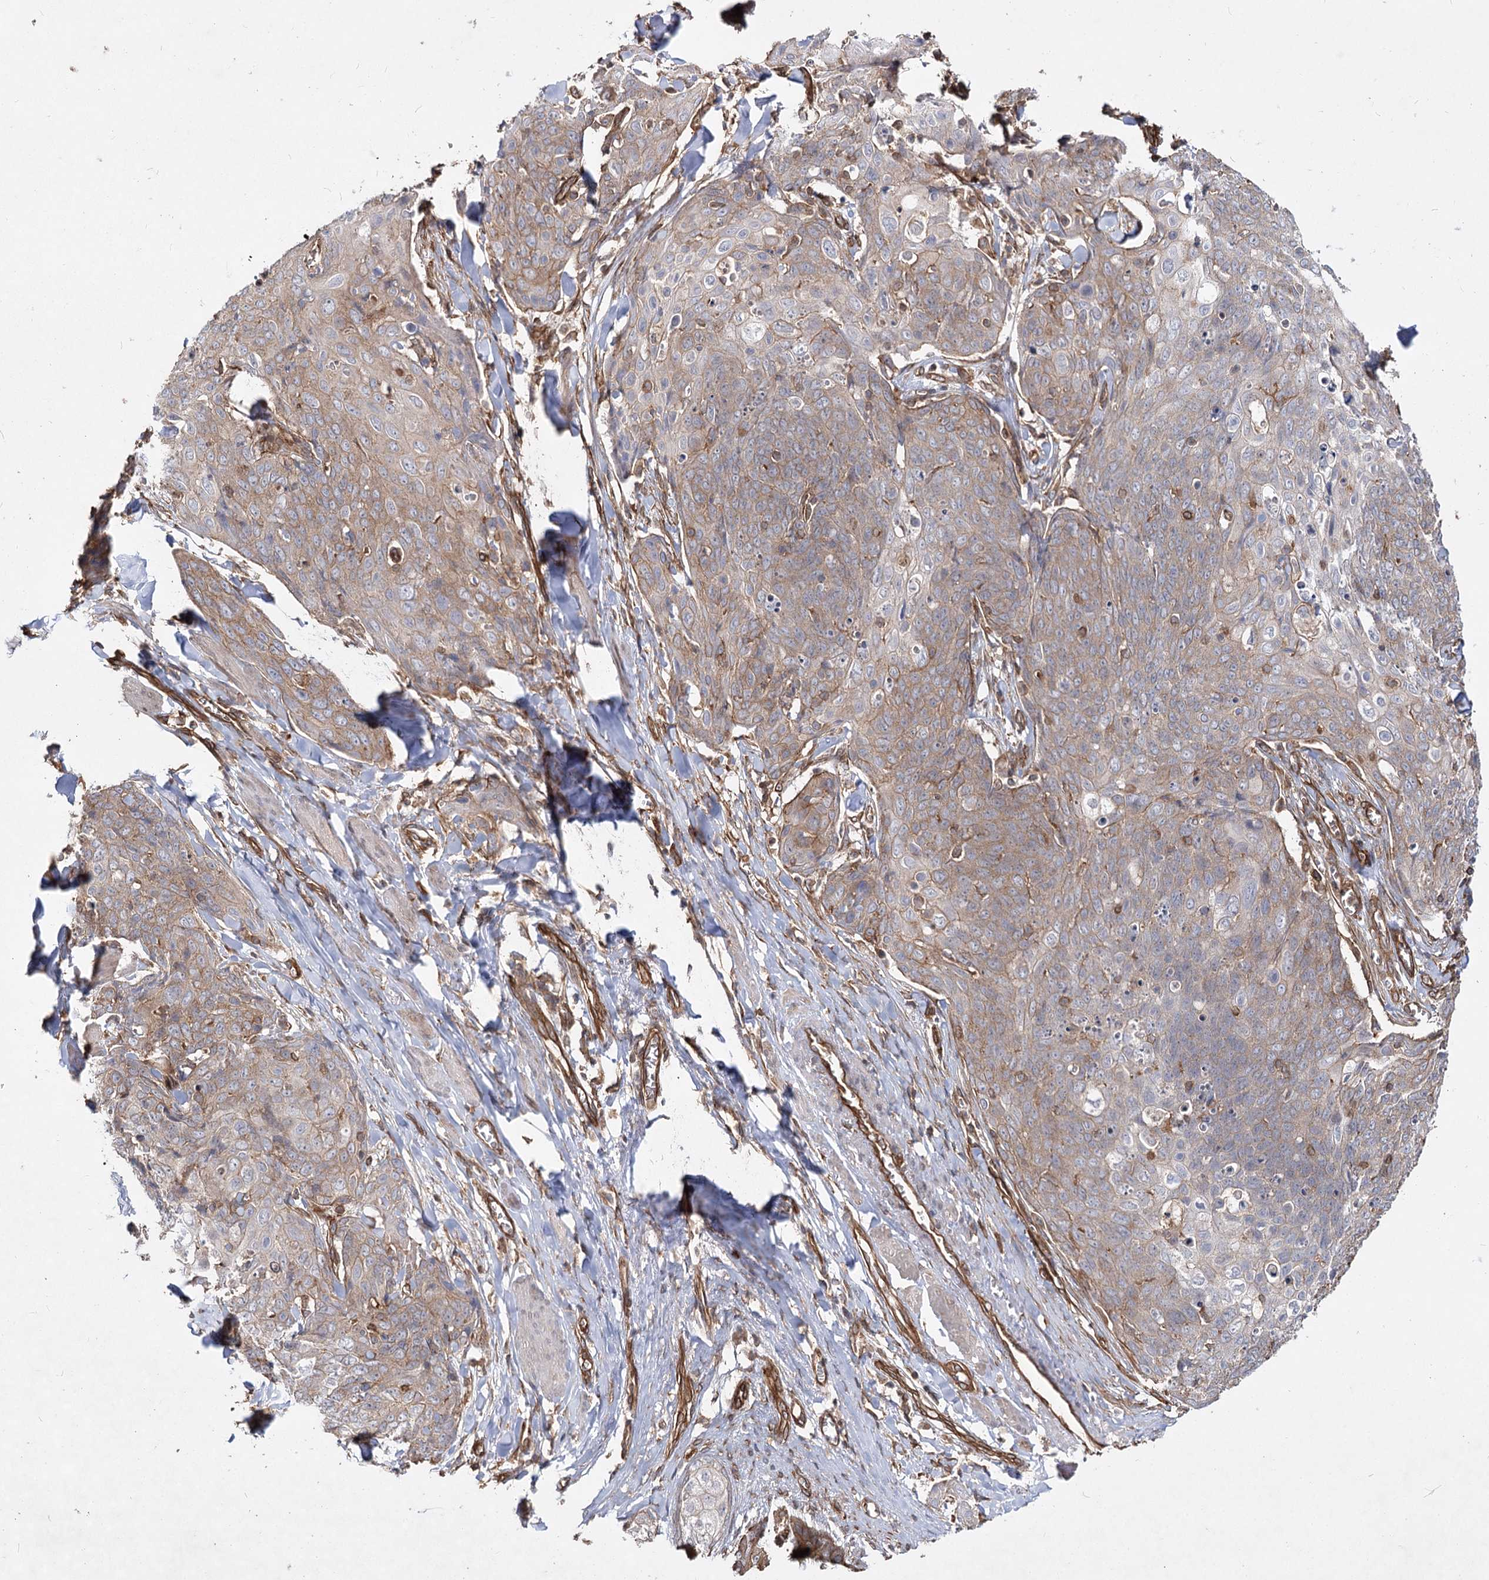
{"staining": {"intensity": "moderate", "quantity": "<25%", "location": "cytoplasmic/membranous"}, "tissue": "skin cancer", "cell_type": "Tumor cells", "image_type": "cancer", "snomed": [{"axis": "morphology", "description": "Squamous cell carcinoma, NOS"}, {"axis": "topography", "description": "Skin"}, {"axis": "topography", "description": "Vulva"}], "caption": "This is an image of immunohistochemistry staining of squamous cell carcinoma (skin), which shows moderate staining in the cytoplasmic/membranous of tumor cells.", "gene": "IQSEC1", "patient": {"sex": "female", "age": 85}}